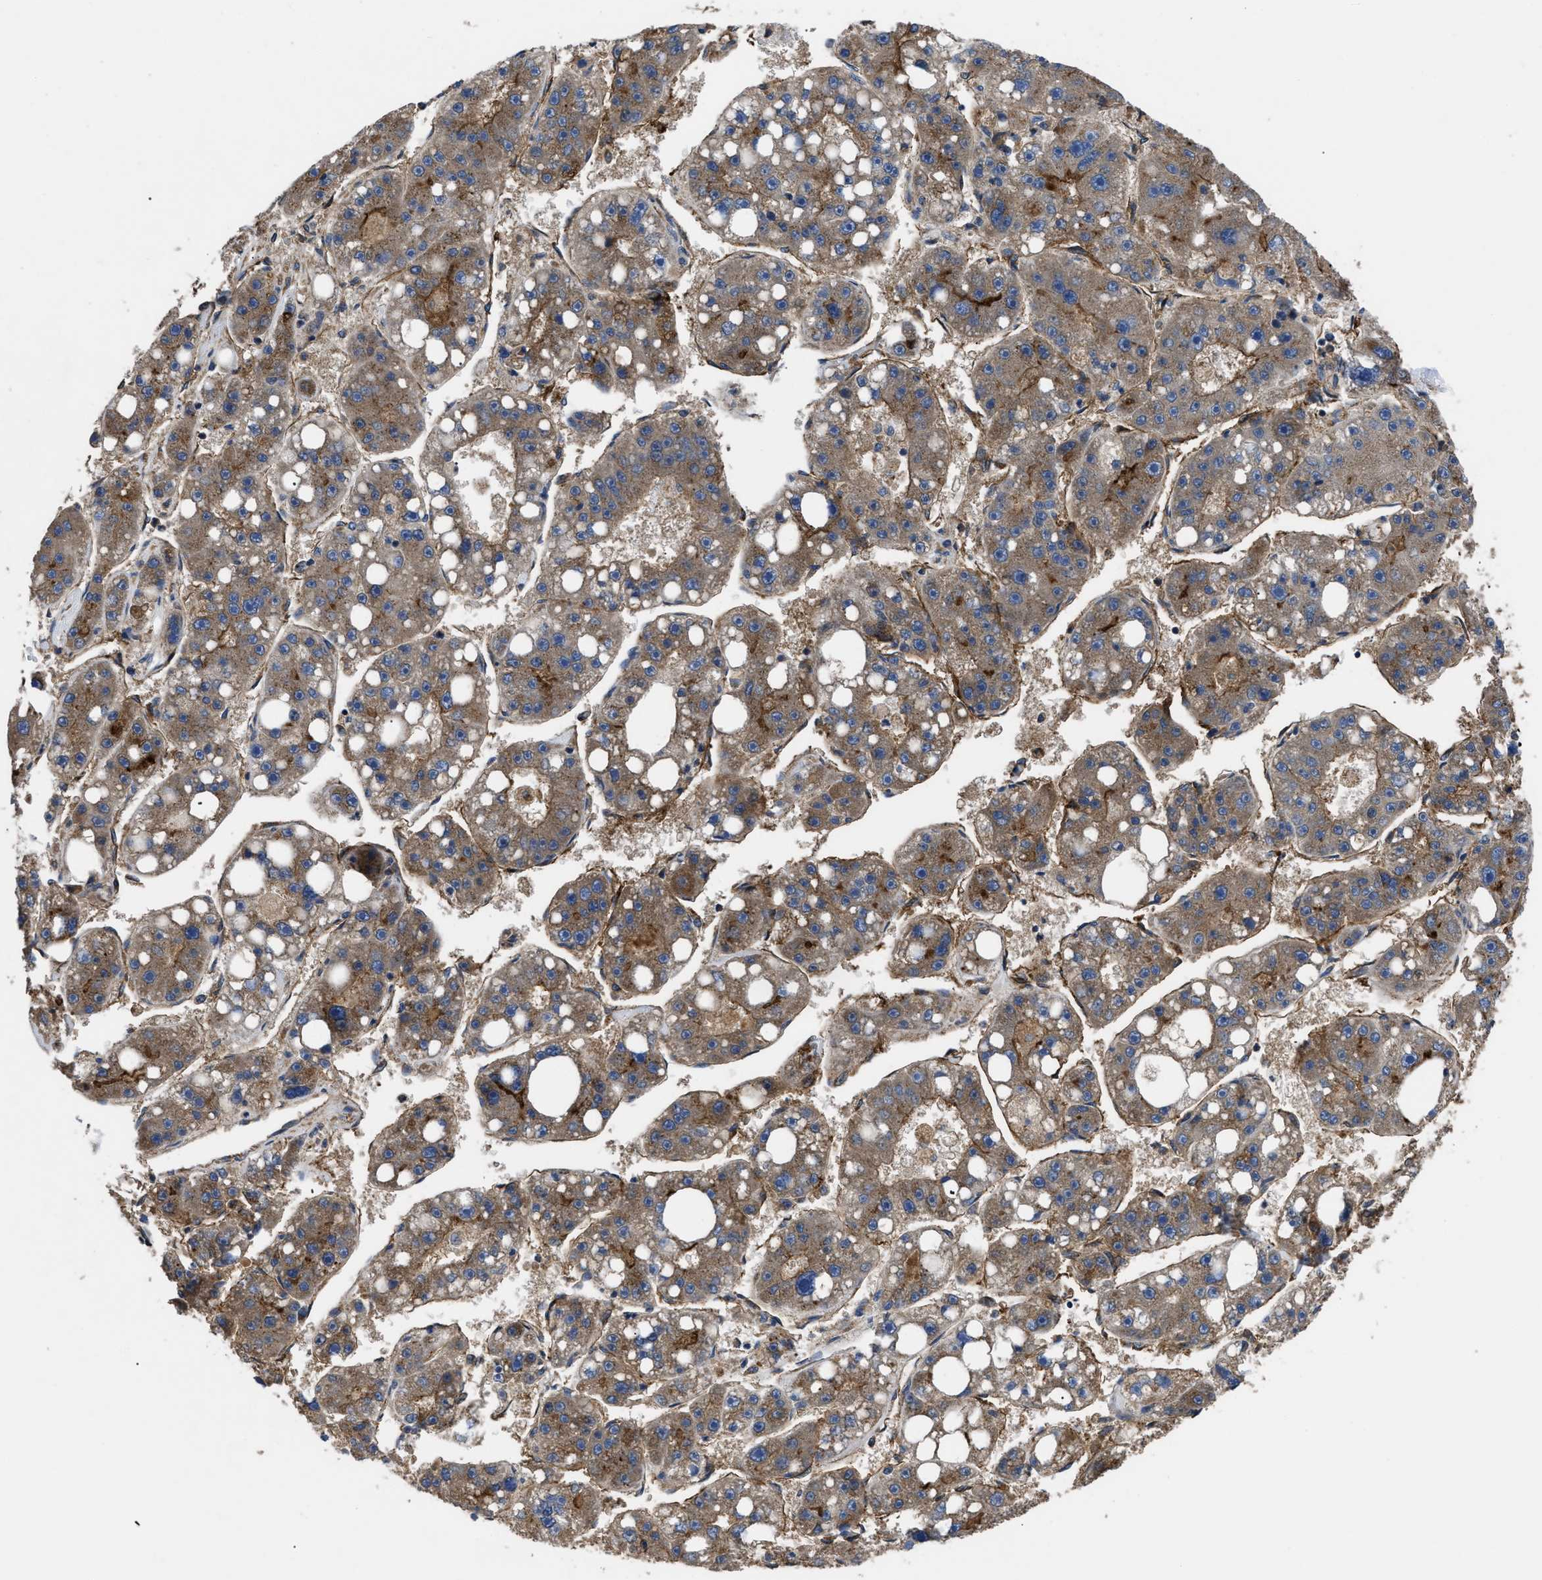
{"staining": {"intensity": "moderate", "quantity": ">75%", "location": "cytoplasmic/membranous"}, "tissue": "liver cancer", "cell_type": "Tumor cells", "image_type": "cancer", "snomed": [{"axis": "morphology", "description": "Carcinoma, Hepatocellular, NOS"}, {"axis": "topography", "description": "Liver"}], "caption": "Protein expression by immunohistochemistry (IHC) demonstrates moderate cytoplasmic/membranous expression in approximately >75% of tumor cells in hepatocellular carcinoma (liver).", "gene": "NT5E", "patient": {"sex": "female", "age": 61}}